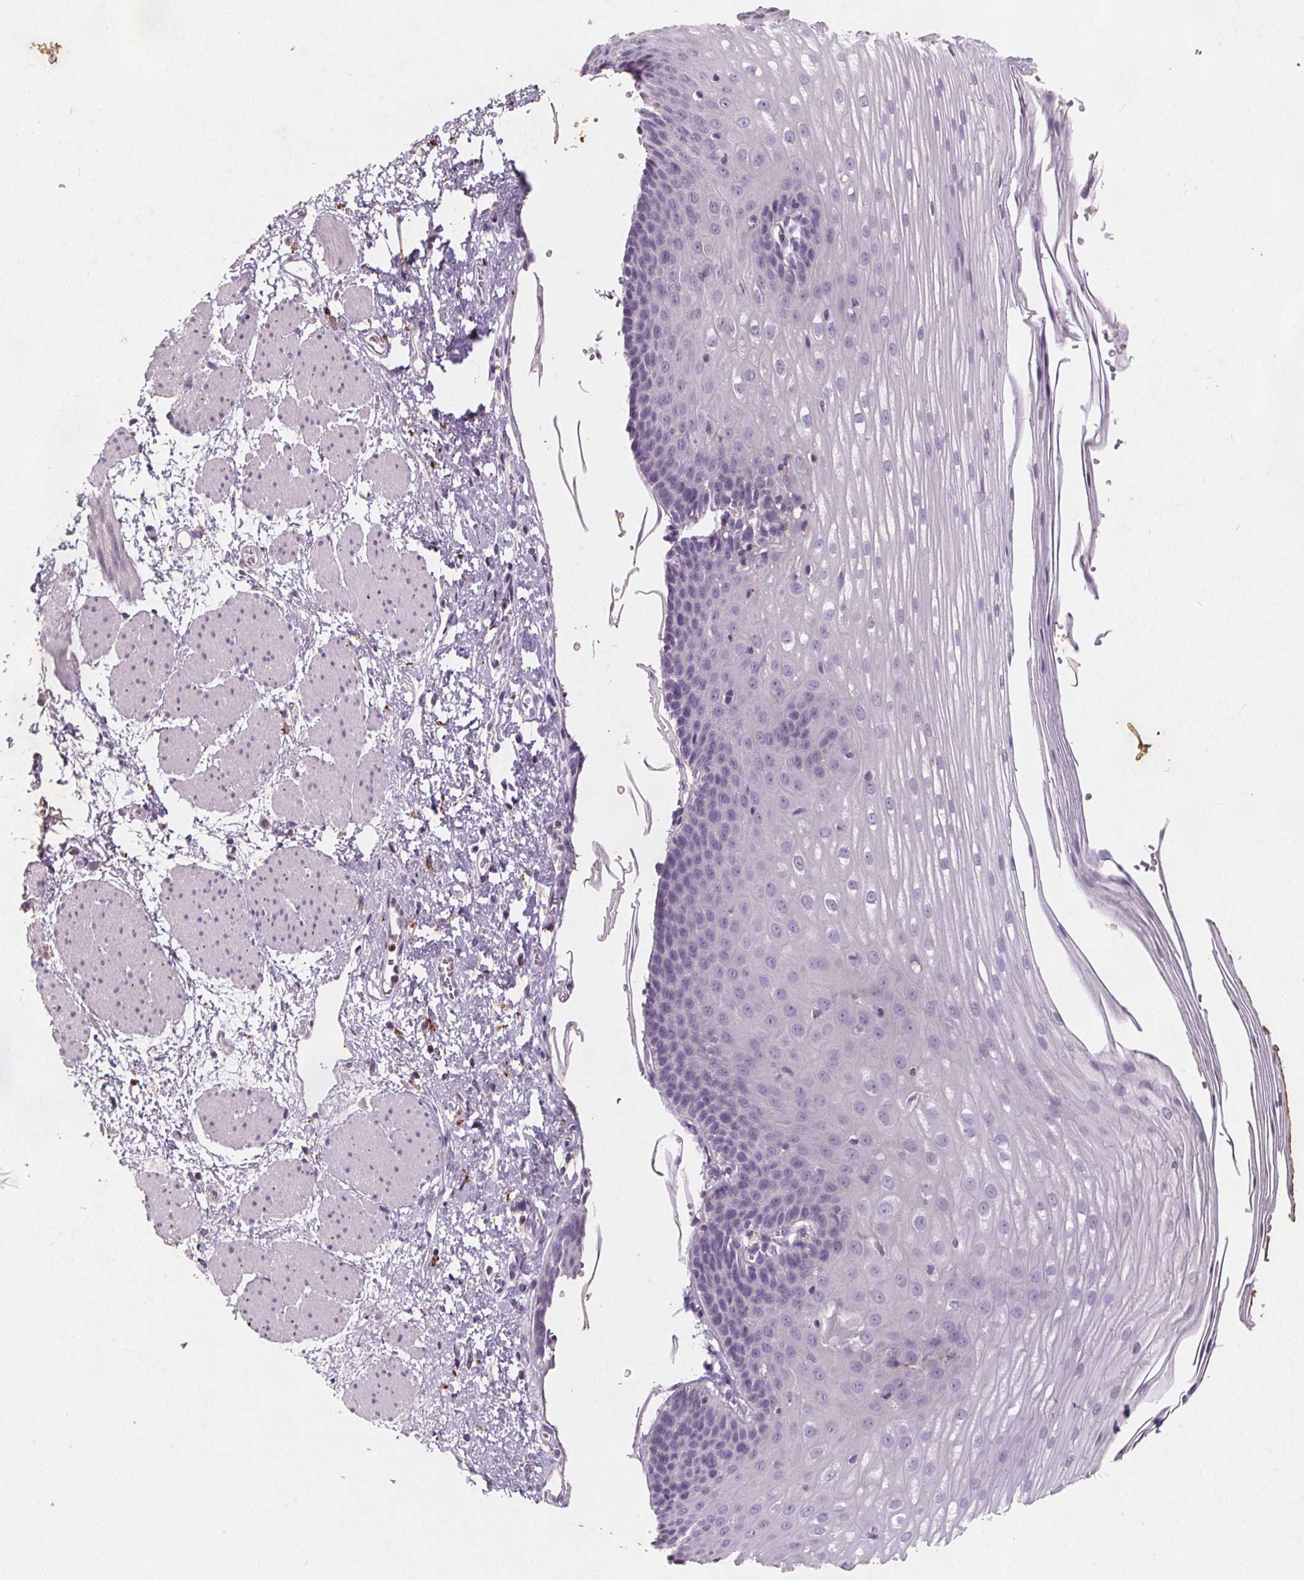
{"staining": {"intensity": "negative", "quantity": "none", "location": "none"}, "tissue": "esophagus", "cell_type": "Squamous epithelial cells", "image_type": "normal", "snomed": [{"axis": "morphology", "description": "Normal tissue, NOS"}, {"axis": "topography", "description": "Esophagus"}], "caption": "IHC image of benign esophagus stained for a protein (brown), which exhibits no expression in squamous epithelial cells.", "gene": "C19orf84", "patient": {"sex": "male", "age": 62}}